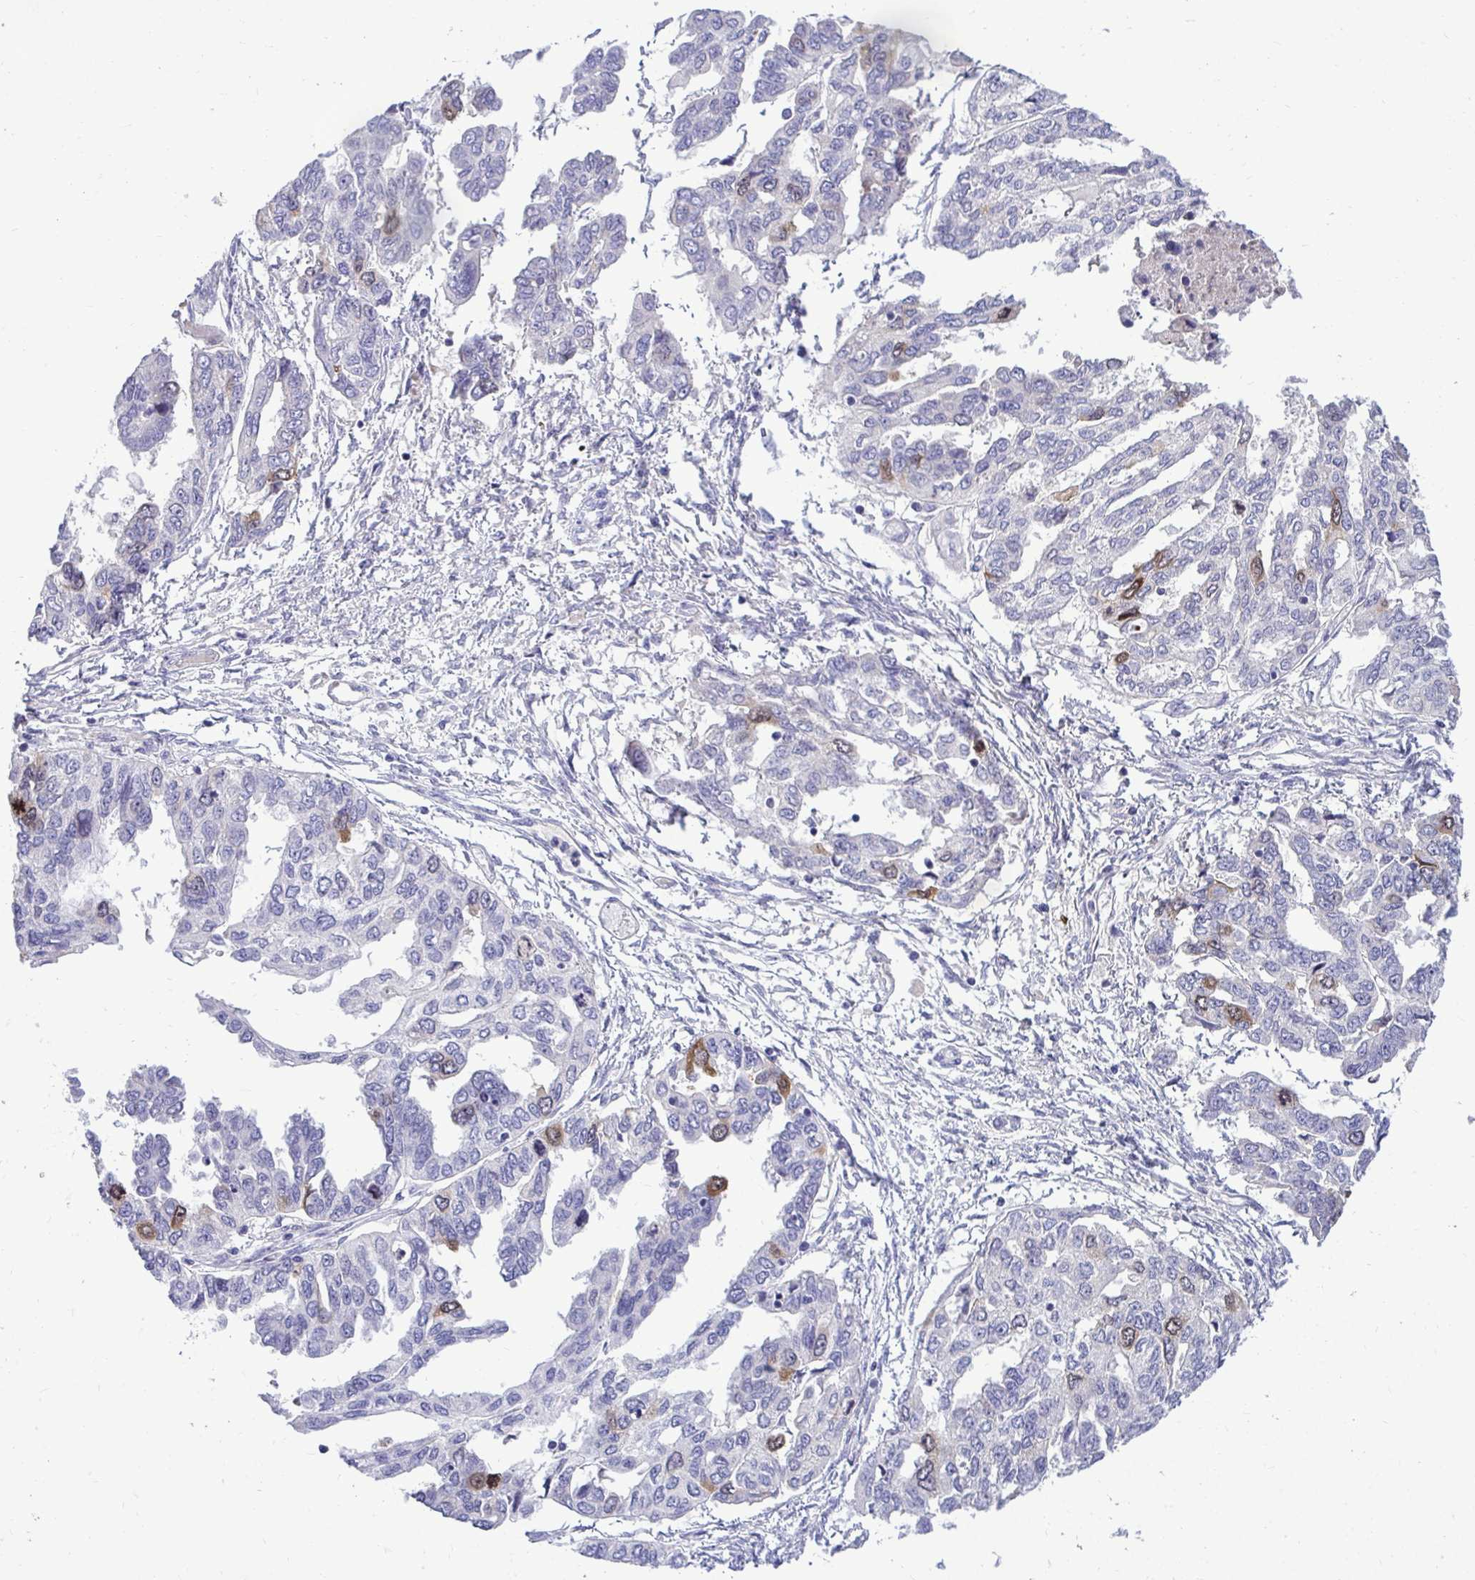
{"staining": {"intensity": "moderate", "quantity": "<25%", "location": "cytoplasmic/membranous,nuclear"}, "tissue": "ovarian cancer", "cell_type": "Tumor cells", "image_type": "cancer", "snomed": [{"axis": "morphology", "description": "Cystadenocarcinoma, serous, NOS"}, {"axis": "topography", "description": "Ovary"}], "caption": "Brown immunohistochemical staining in human ovarian cancer (serous cystadenocarcinoma) exhibits moderate cytoplasmic/membranous and nuclear staining in about <25% of tumor cells.", "gene": "CDC20", "patient": {"sex": "female", "age": 53}}